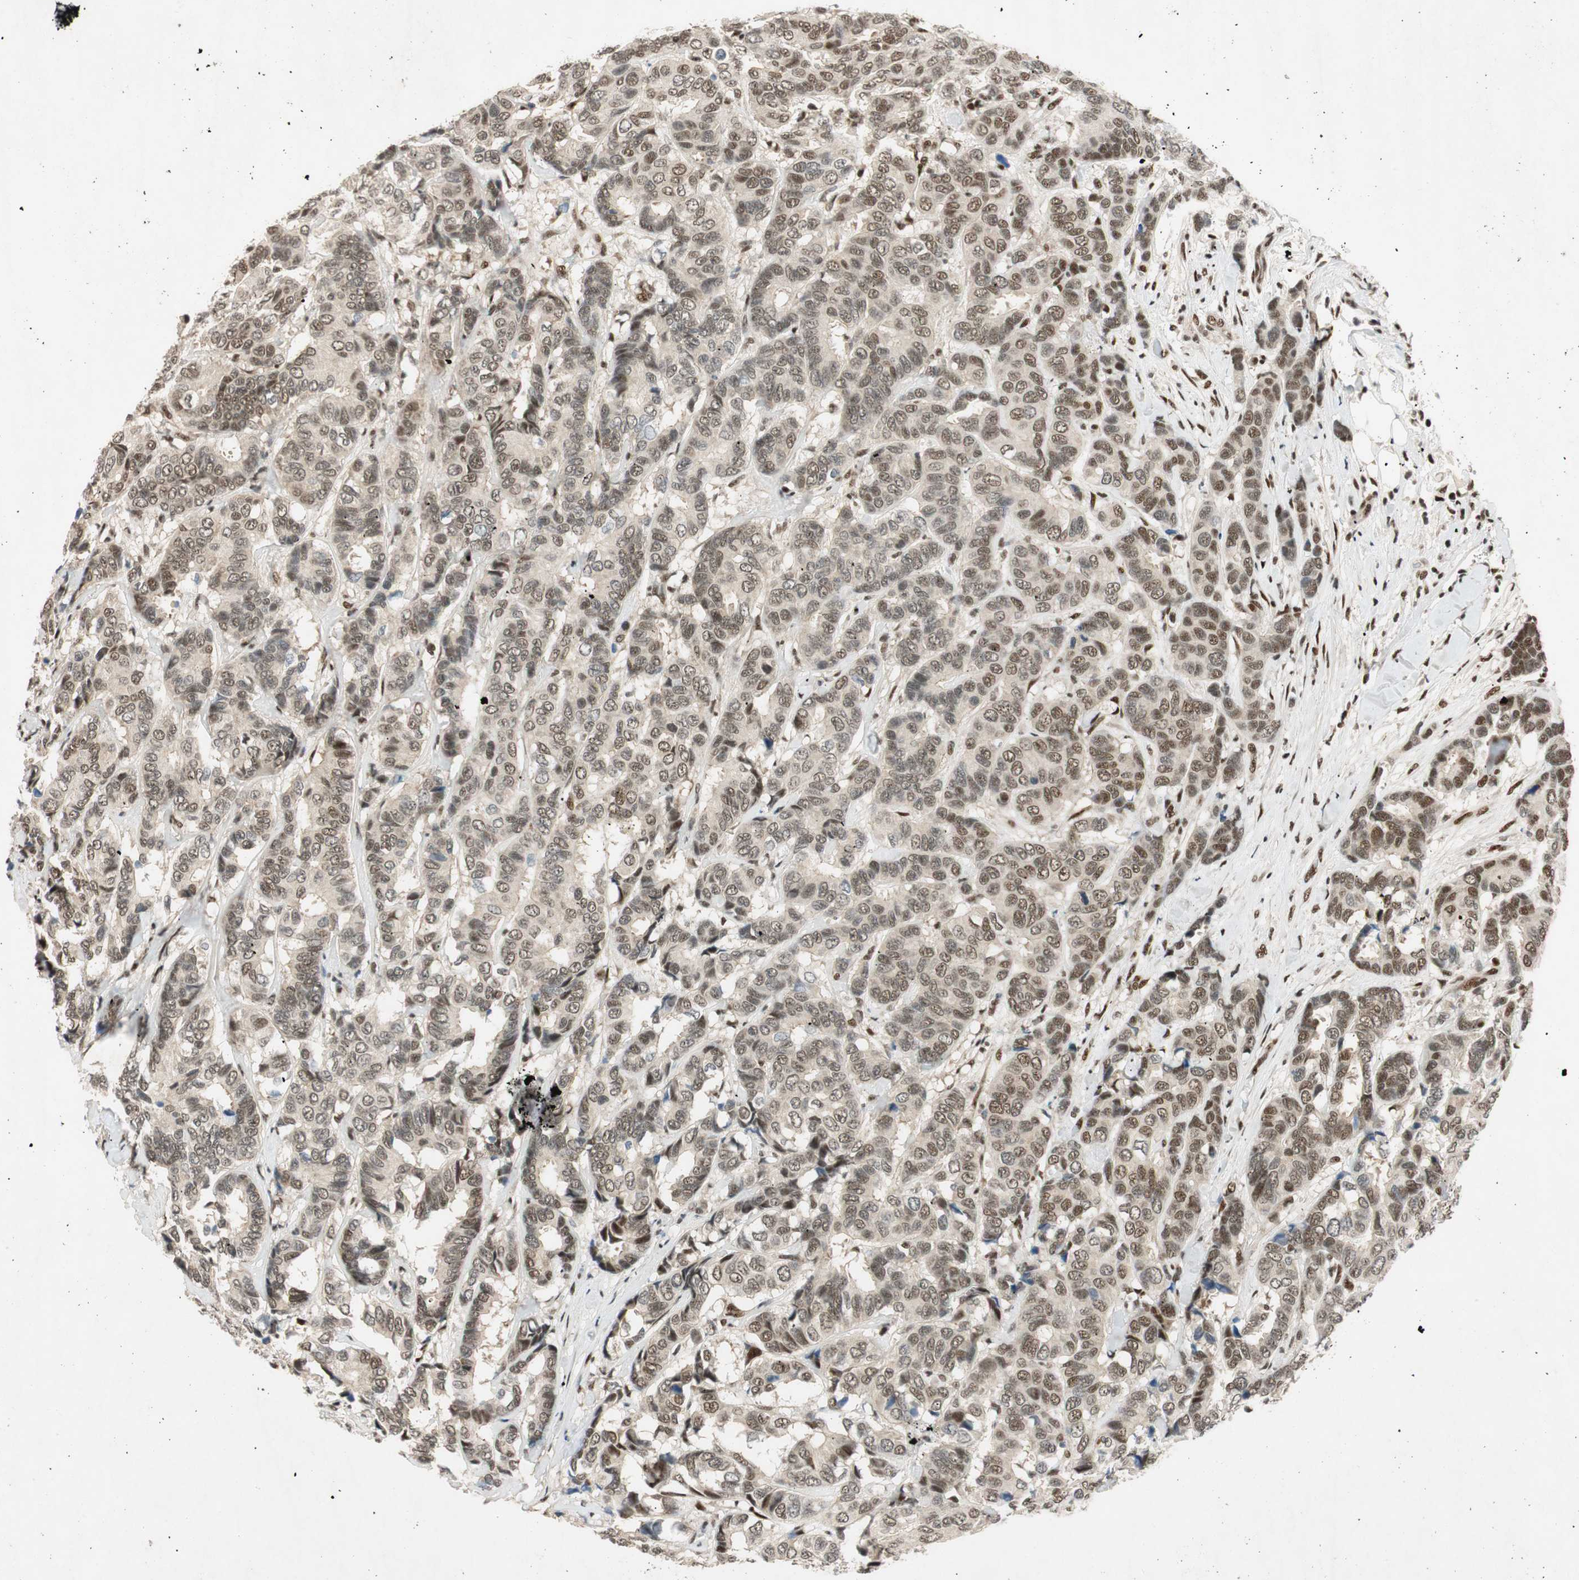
{"staining": {"intensity": "moderate", "quantity": ">75%", "location": "nuclear"}, "tissue": "breast cancer", "cell_type": "Tumor cells", "image_type": "cancer", "snomed": [{"axis": "morphology", "description": "Duct carcinoma"}, {"axis": "topography", "description": "Breast"}], "caption": "This is a photomicrograph of immunohistochemistry staining of breast infiltrating ductal carcinoma, which shows moderate staining in the nuclear of tumor cells.", "gene": "NCBP3", "patient": {"sex": "female", "age": 87}}